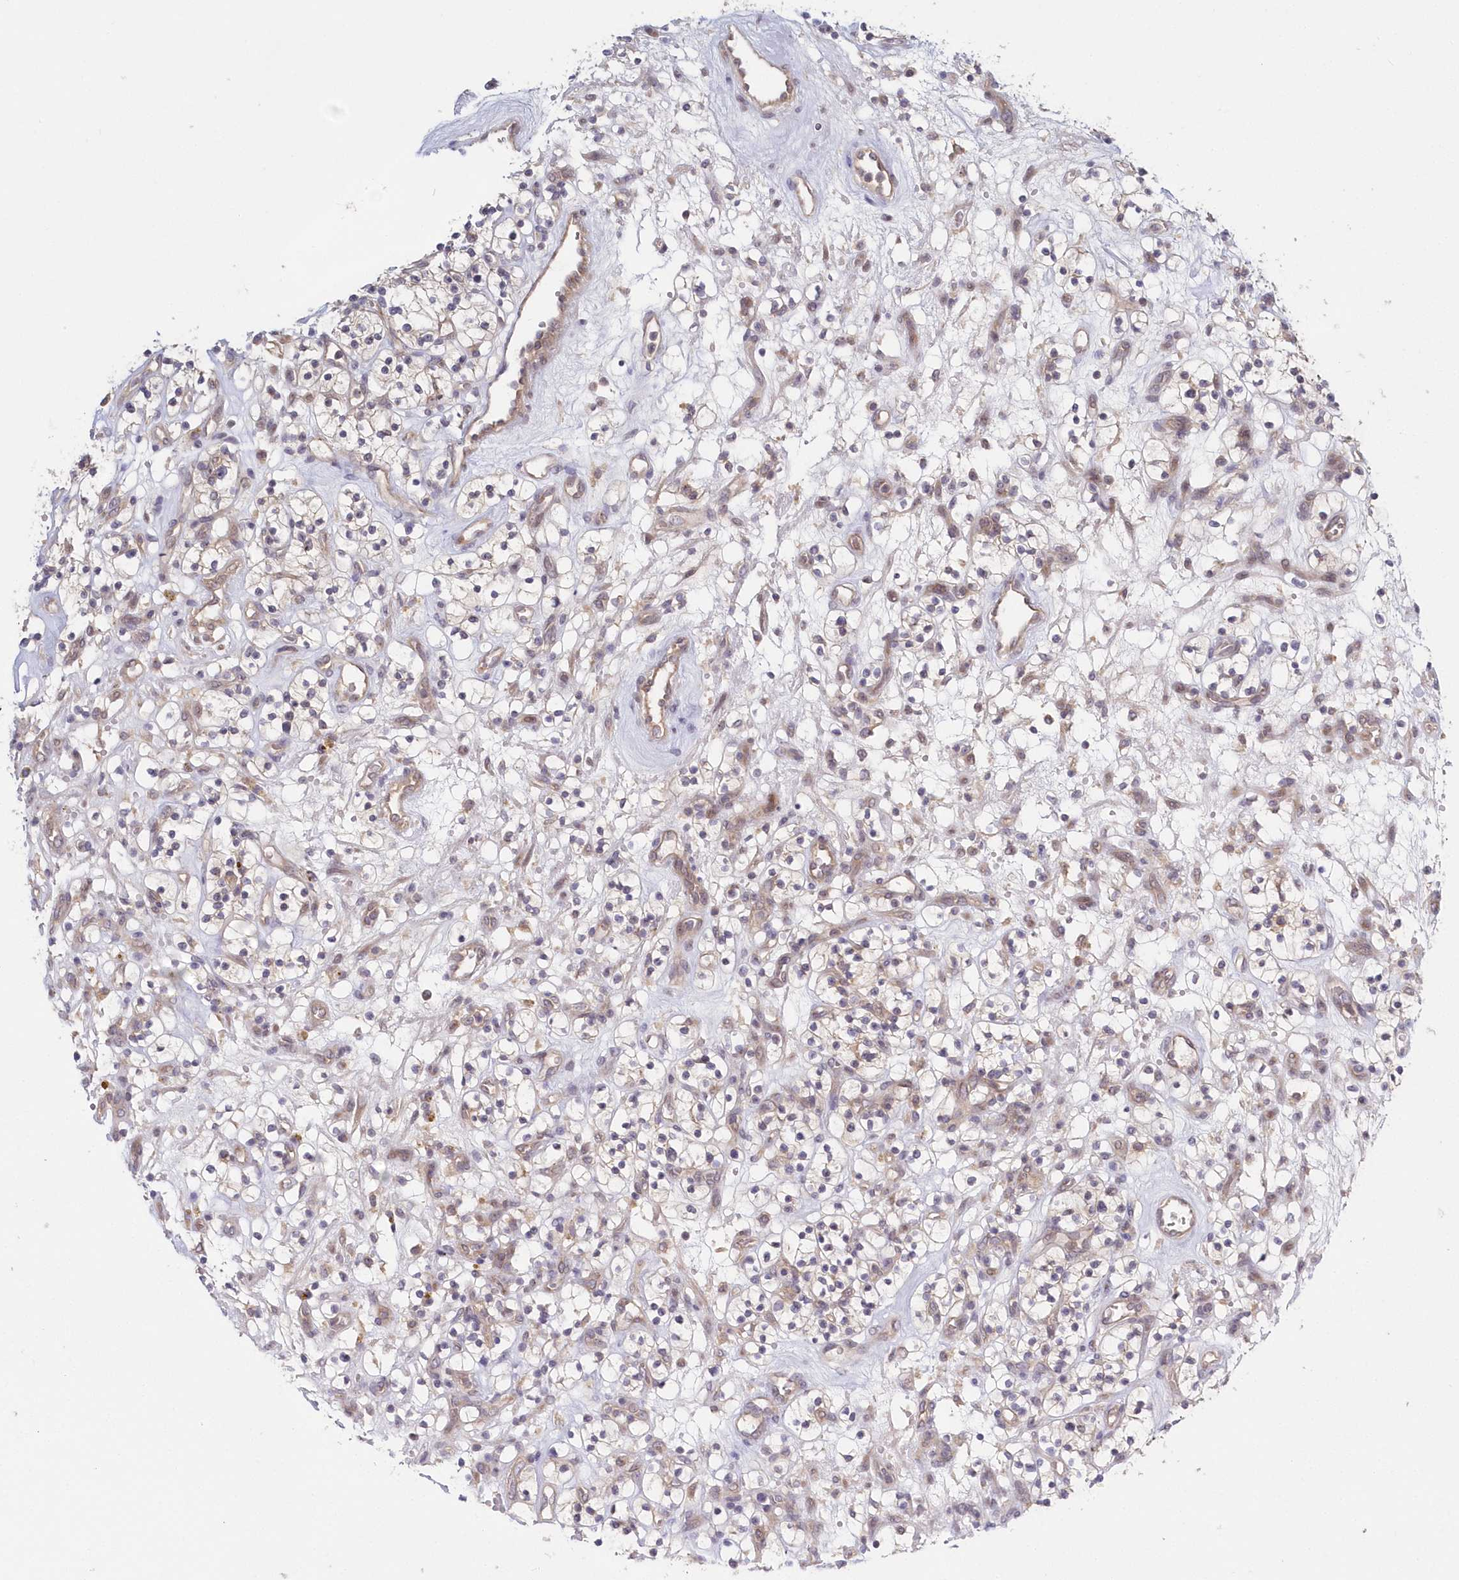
{"staining": {"intensity": "negative", "quantity": "none", "location": "none"}, "tissue": "renal cancer", "cell_type": "Tumor cells", "image_type": "cancer", "snomed": [{"axis": "morphology", "description": "Adenocarcinoma, NOS"}, {"axis": "topography", "description": "Kidney"}], "caption": "The IHC photomicrograph has no significant expression in tumor cells of renal cancer tissue.", "gene": "KATNA1", "patient": {"sex": "female", "age": 57}}